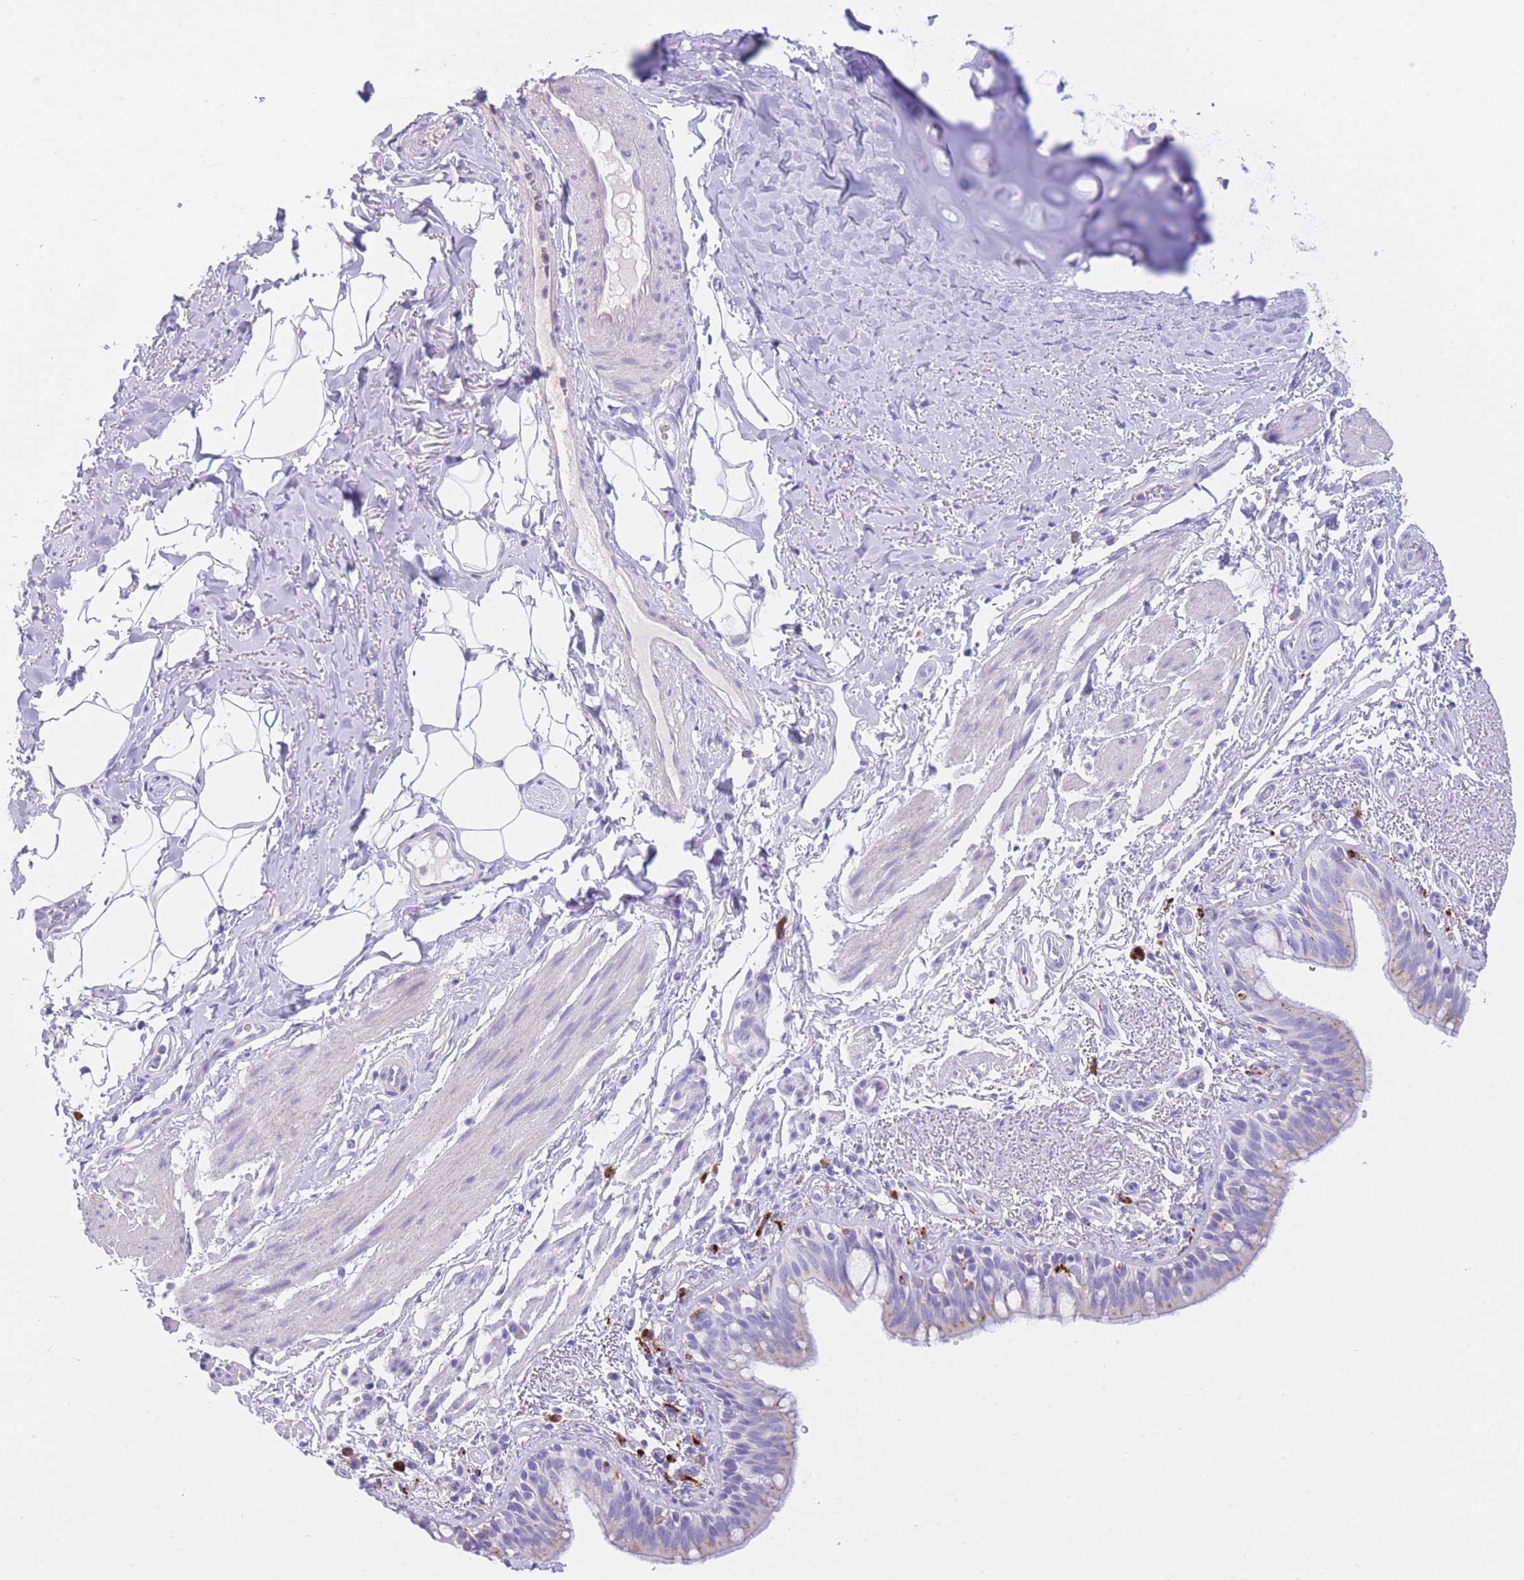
{"staining": {"intensity": "negative", "quantity": "none", "location": "none"}, "tissue": "bronchus", "cell_type": "Respiratory epithelial cells", "image_type": "normal", "snomed": [{"axis": "morphology", "description": "Normal tissue, NOS"}, {"axis": "morphology", "description": "Neoplasm, uncertain whether benign or malignant"}, {"axis": "topography", "description": "Bronchus"}, {"axis": "topography", "description": "Lung"}], "caption": "Immunohistochemistry (IHC) of normal human bronchus exhibits no expression in respiratory epithelial cells.", "gene": "PLBD1", "patient": {"sex": "male", "age": 55}}